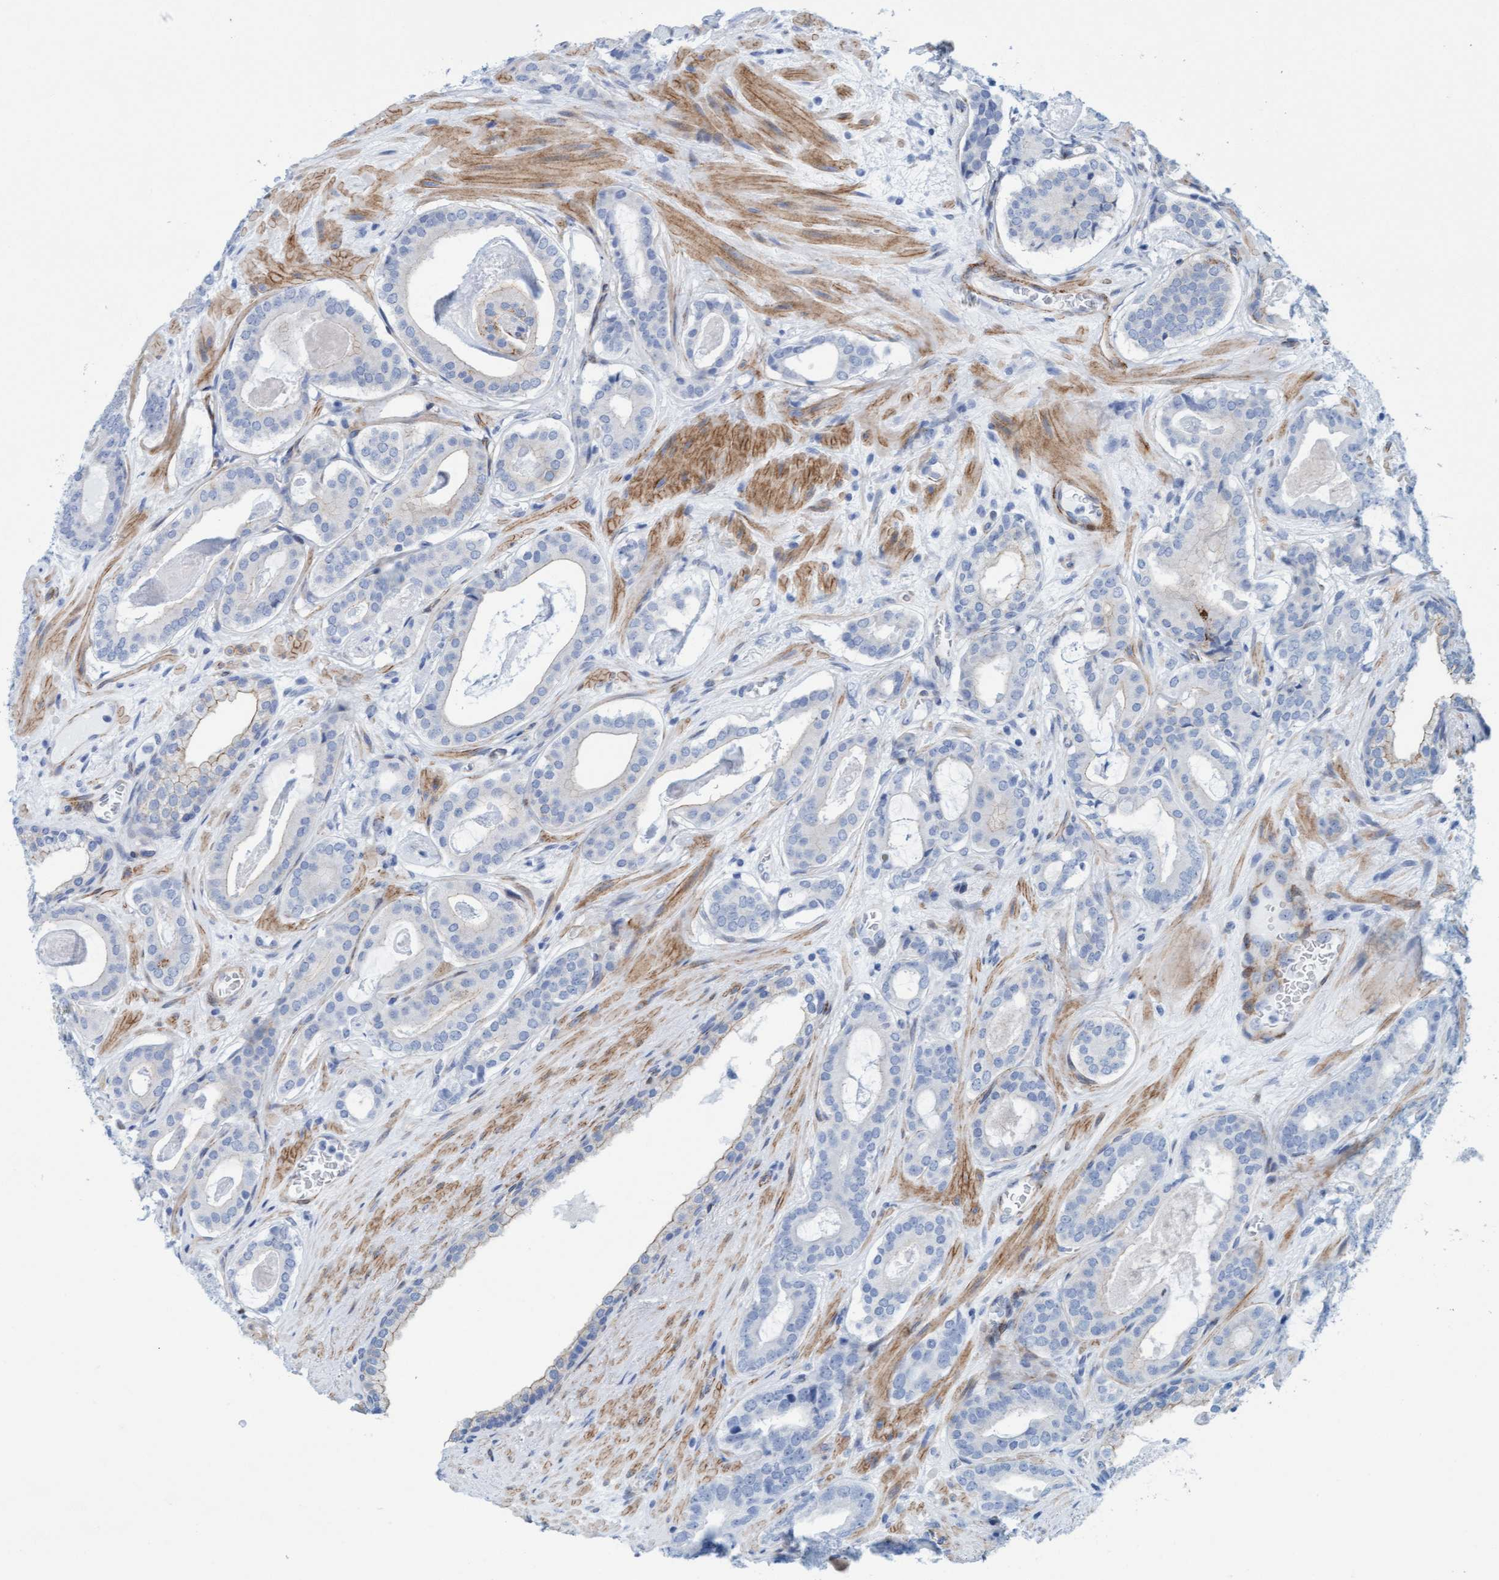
{"staining": {"intensity": "negative", "quantity": "none", "location": "none"}, "tissue": "prostate cancer", "cell_type": "Tumor cells", "image_type": "cancer", "snomed": [{"axis": "morphology", "description": "Adenocarcinoma, High grade"}, {"axis": "topography", "description": "Prostate"}], "caption": "A histopathology image of prostate cancer stained for a protein demonstrates no brown staining in tumor cells.", "gene": "MTFR1", "patient": {"sex": "male", "age": 60}}